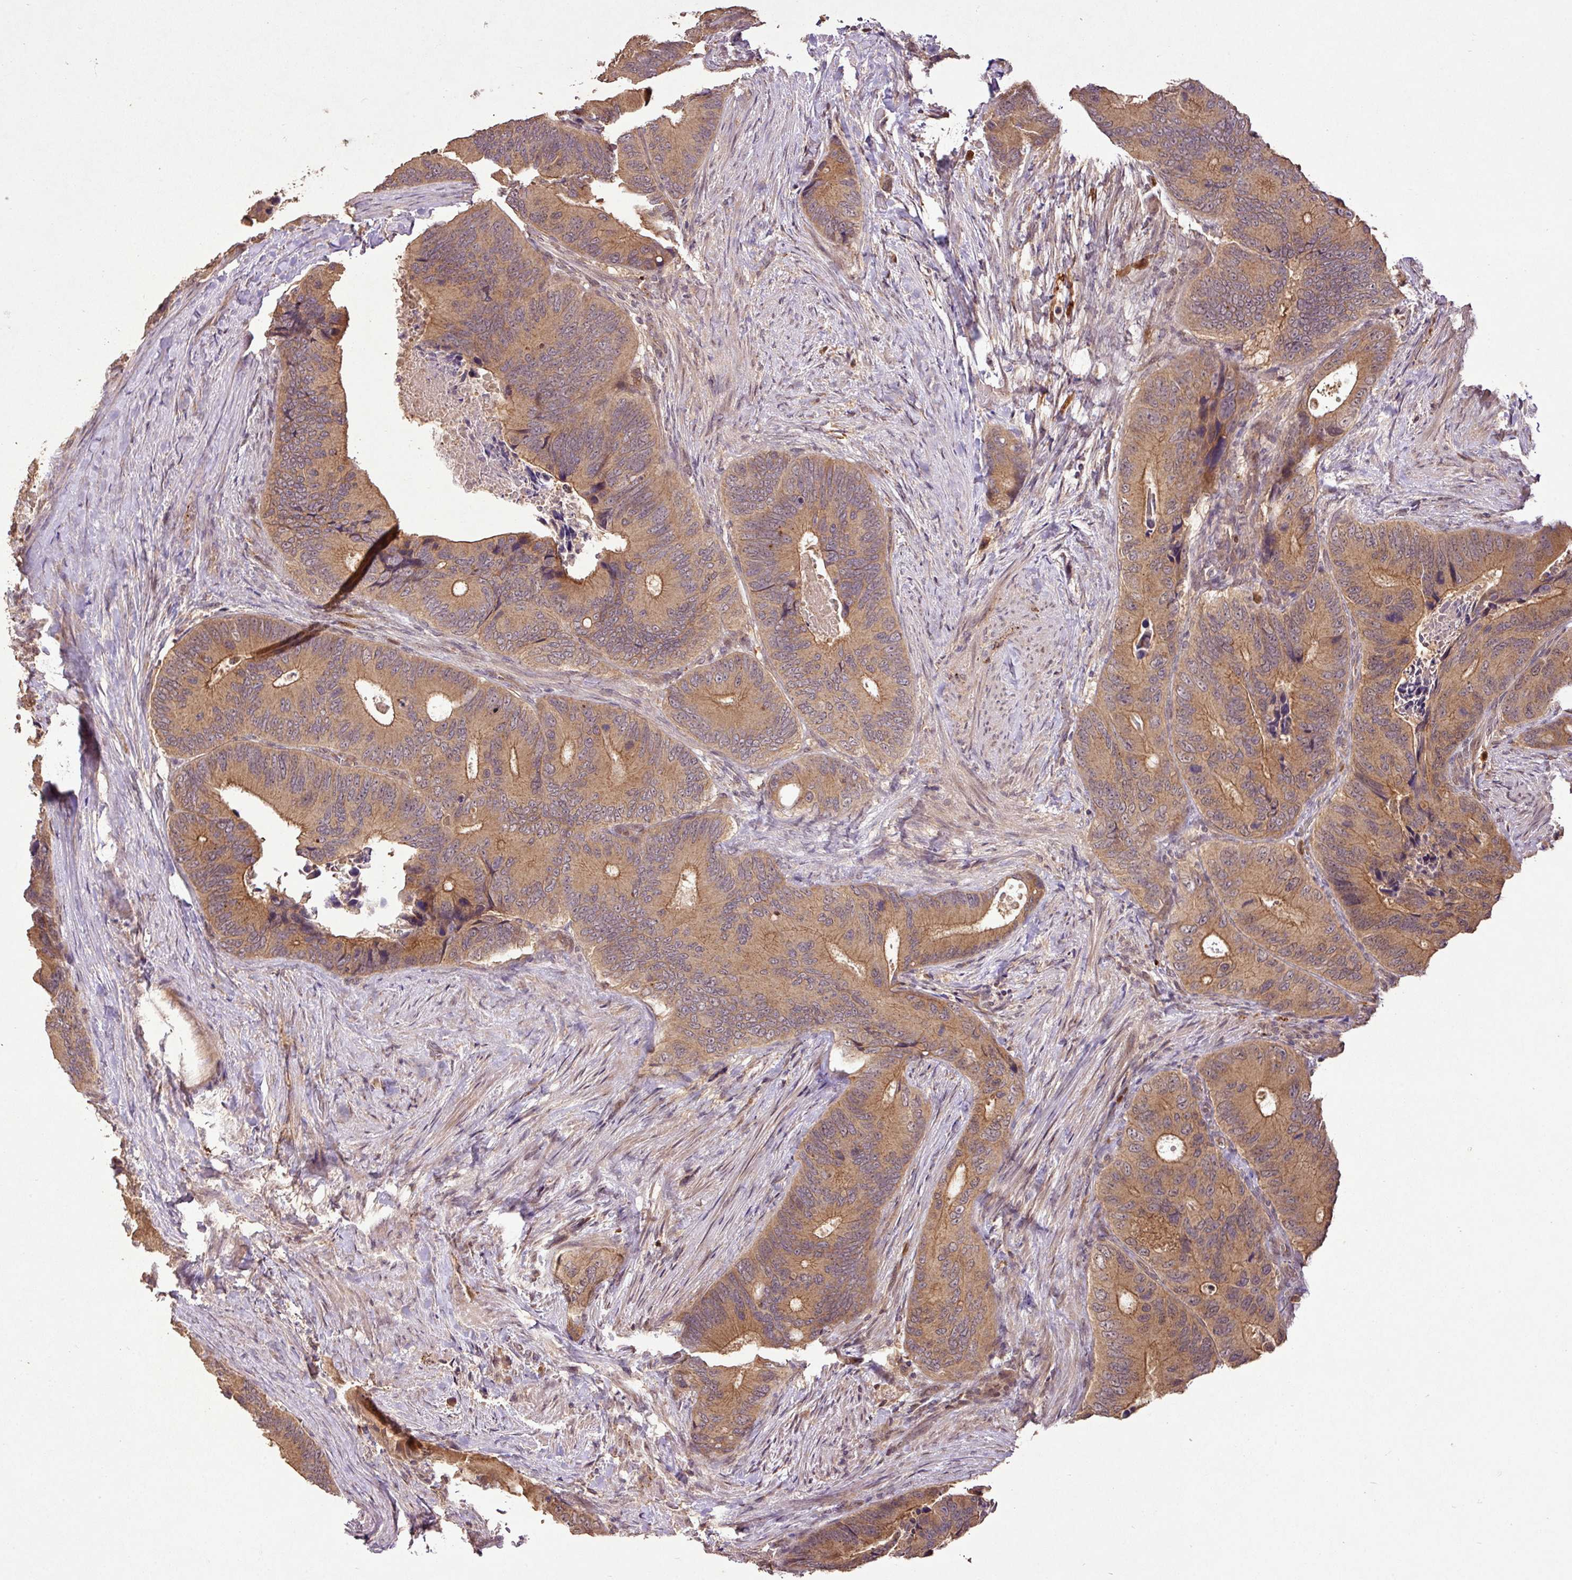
{"staining": {"intensity": "moderate", "quantity": ">75%", "location": "cytoplasmic/membranous,nuclear"}, "tissue": "colorectal cancer", "cell_type": "Tumor cells", "image_type": "cancer", "snomed": [{"axis": "morphology", "description": "Adenocarcinoma, NOS"}, {"axis": "topography", "description": "Colon"}], "caption": "Colorectal cancer (adenocarcinoma) stained with DAB (3,3'-diaminobenzidine) immunohistochemistry (IHC) reveals medium levels of moderate cytoplasmic/membranous and nuclear expression in about >75% of tumor cells.", "gene": "FAIM", "patient": {"sex": "male", "age": 84}}